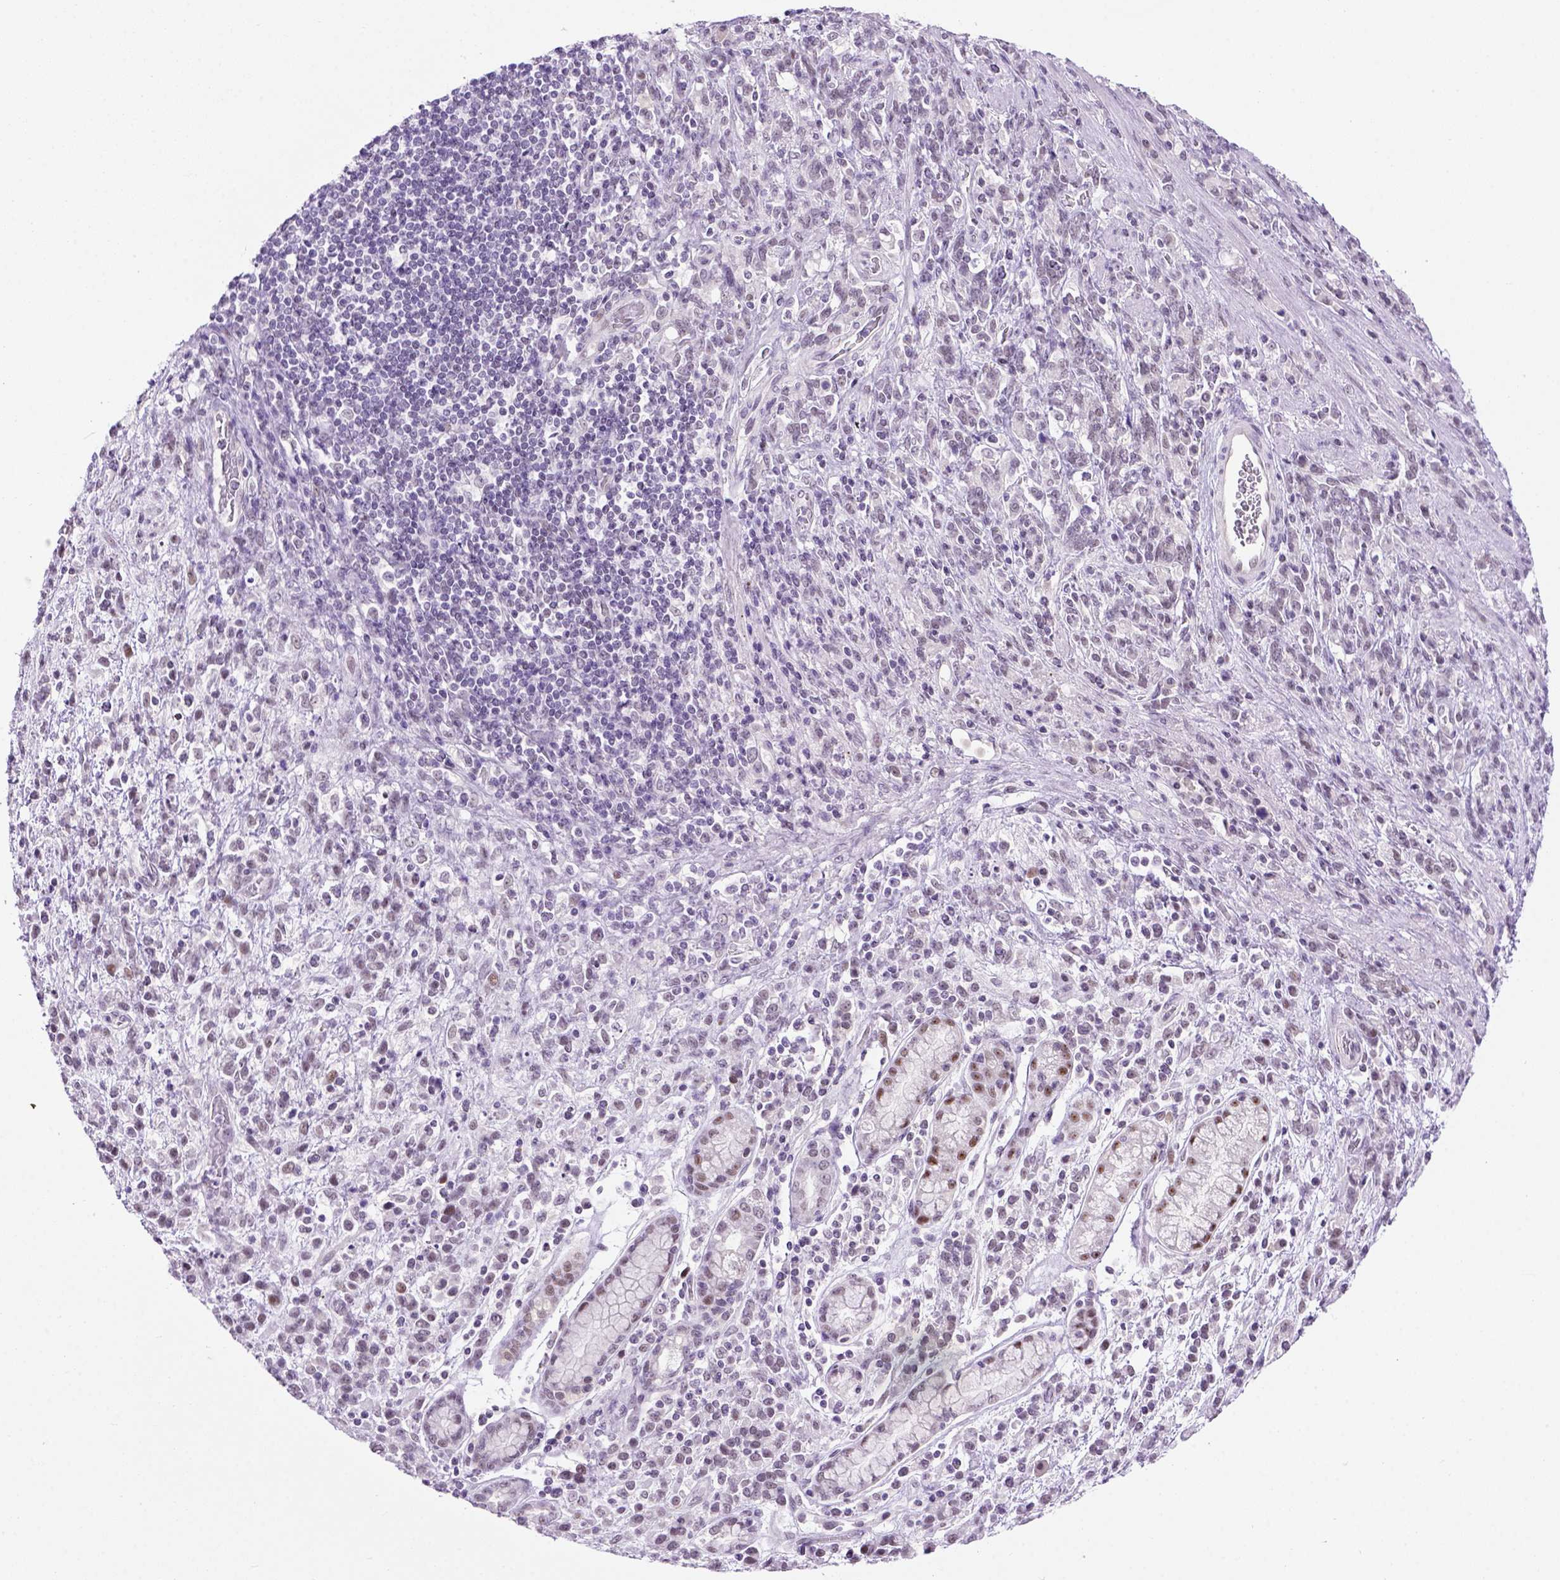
{"staining": {"intensity": "moderate", "quantity": "<25%", "location": "nuclear"}, "tissue": "stomach cancer", "cell_type": "Tumor cells", "image_type": "cancer", "snomed": [{"axis": "morphology", "description": "Adenocarcinoma, NOS"}, {"axis": "topography", "description": "Stomach"}], "caption": "Tumor cells reveal low levels of moderate nuclear staining in about <25% of cells in stomach adenocarcinoma. The protein is shown in brown color, while the nuclei are stained blue.", "gene": "TBPL1", "patient": {"sex": "female", "age": 57}}